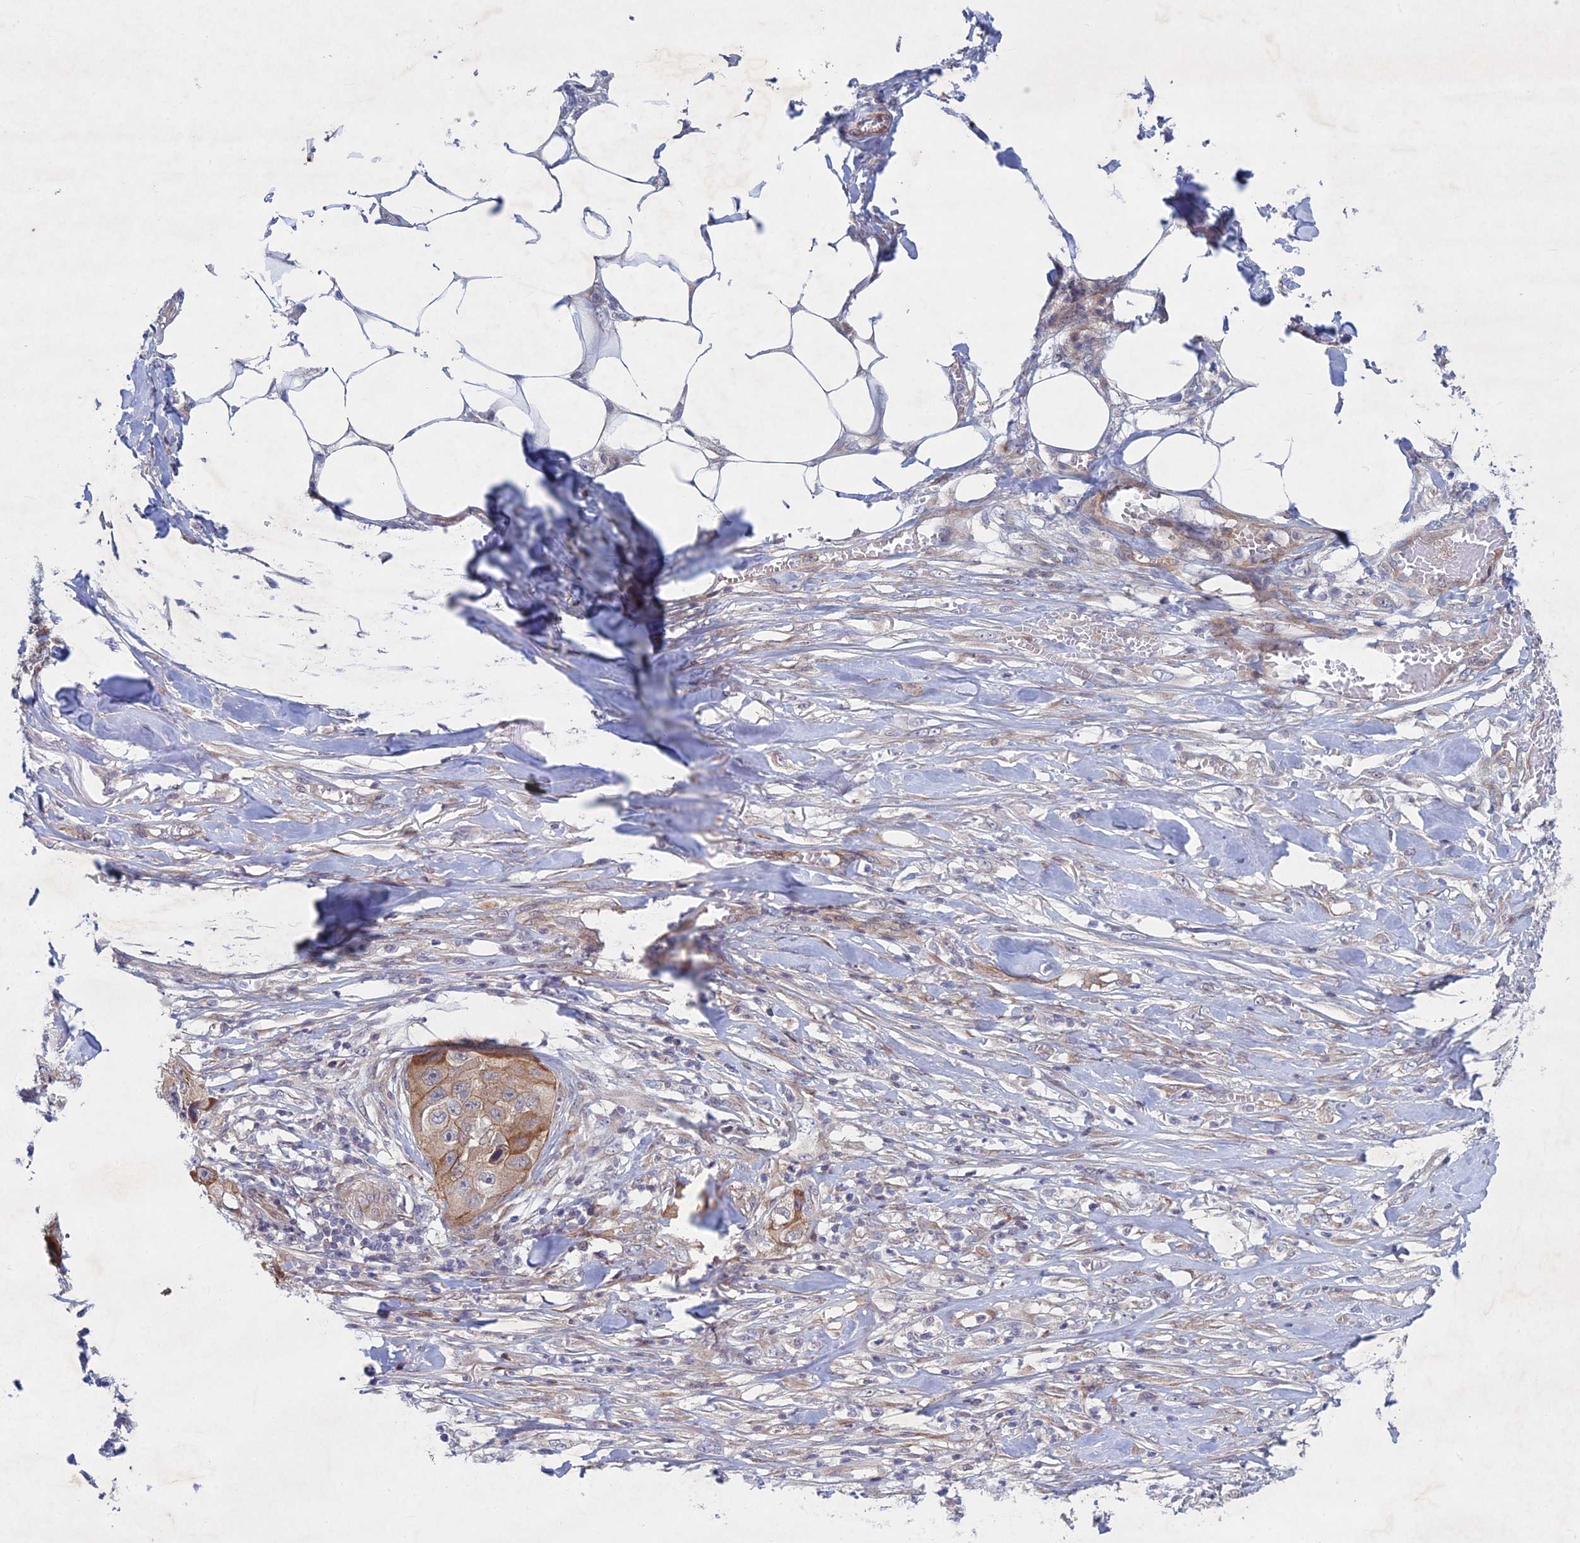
{"staining": {"intensity": "moderate", "quantity": "25%-75%", "location": "cytoplasmic/membranous"}, "tissue": "skin cancer", "cell_type": "Tumor cells", "image_type": "cancer", "snomed": [{"axis": "morphology", "description": "Squamous cell carcinoma, NOS"}, {"axis": "topography", "description": "Skin"}, {"axis": "topography", "description": "Subcutis"}], "caption": "Moderate cytoplasmic/membranous expression for a protein is appreciated in approximately 25%-75% of tumor cells of skin cancer (squamous cell carcinoma) using immunohistochemistry (IHC).", "gene": "PTHLH", "patient": {"sex": "male", "age": 73}}